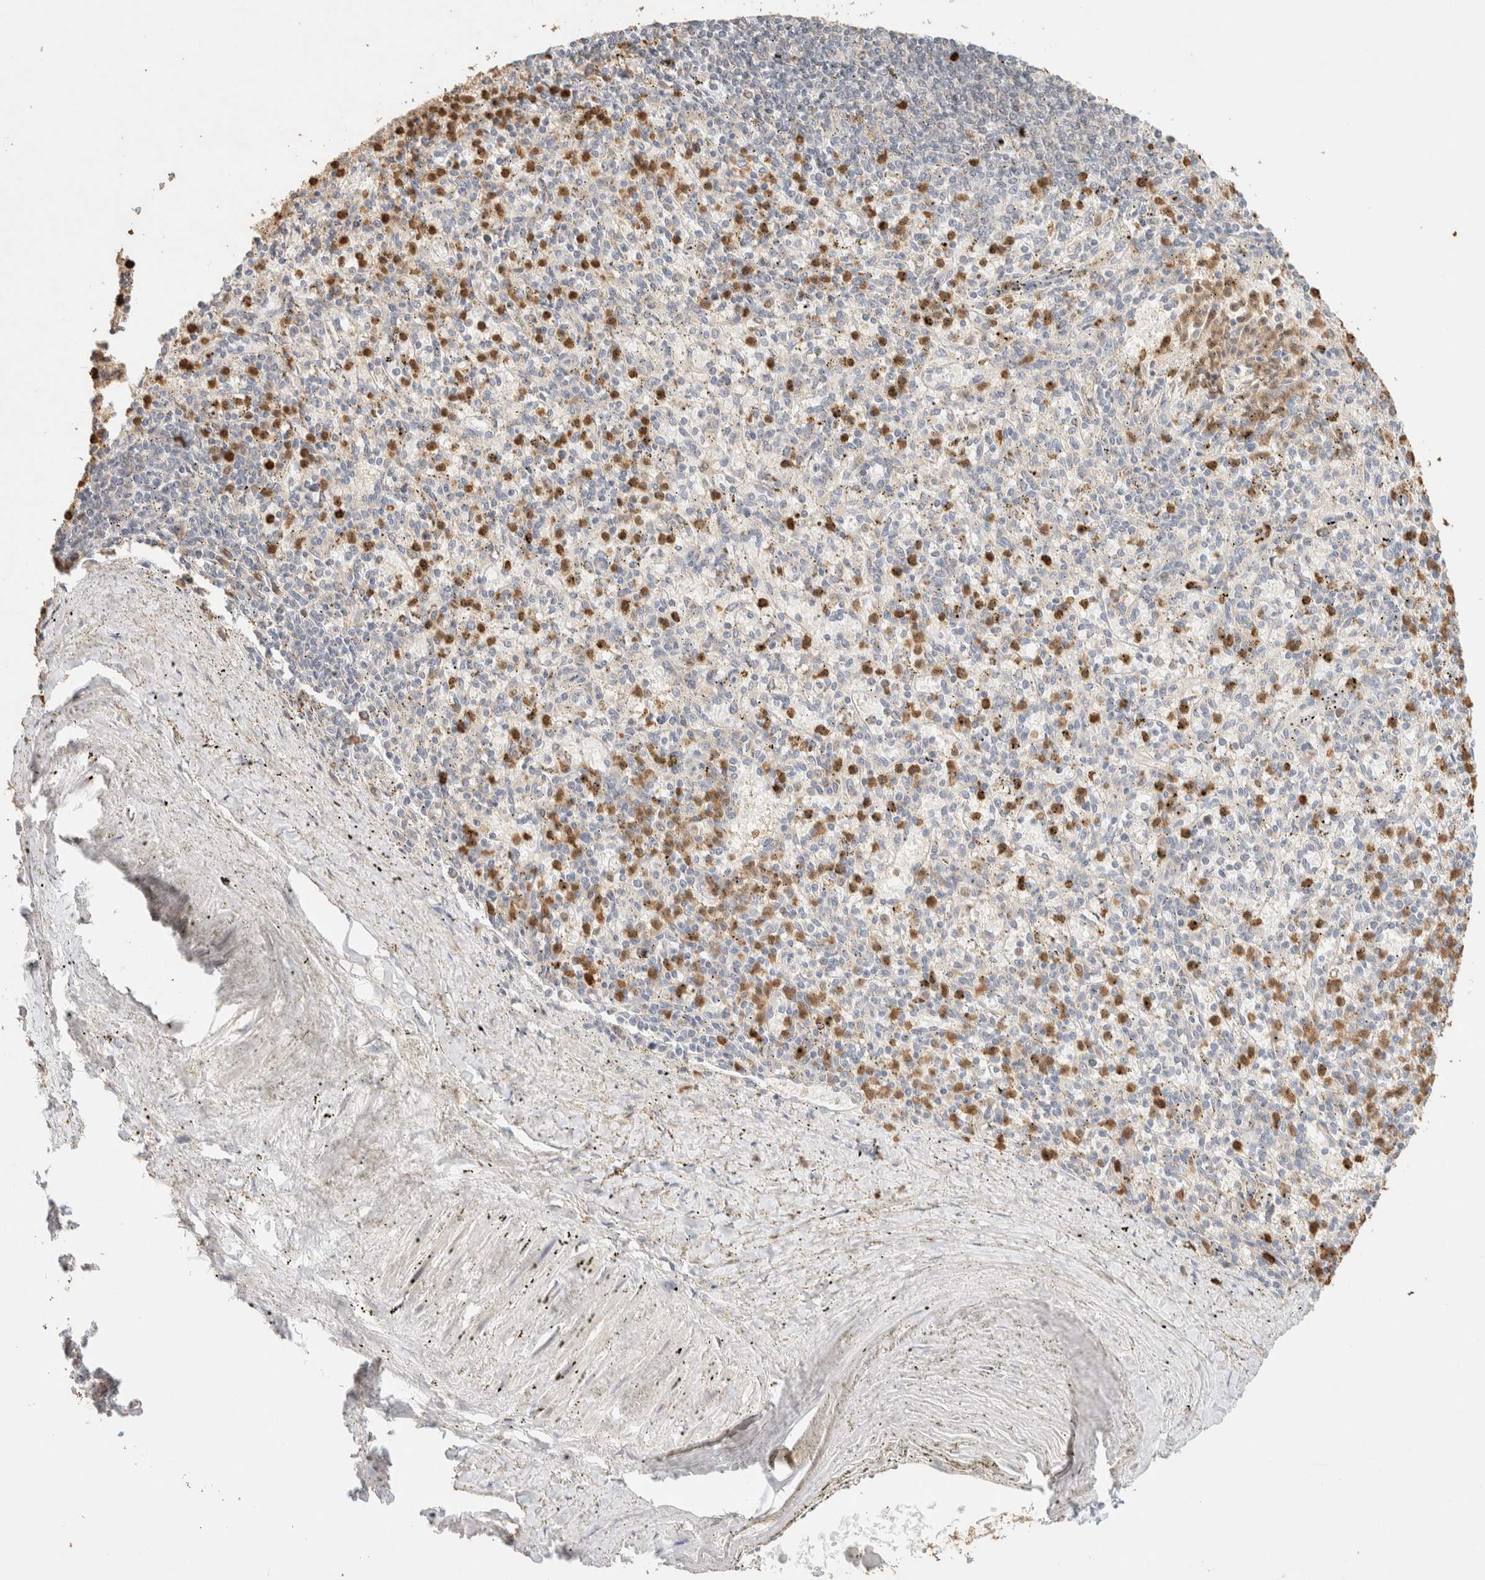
{"staining": {"intensity": "moderate", "quantity": "25%-75%", "location": "cytoplasmic/membranous"}, "tissue": "spleen", "cell_type": "Cells in red pulp", "image_type": "normal", "snomed": [{"axis": "morphology", "description": "Normal tissue, NOS"}, {"axis": "topography", "description": "Spleen"}], "caption": "Moderate cytoplasmic/membranous protein expression is seen in approximately 25%-75% of cells in red pulp in spleen. The protein is stained brown, and the nuclei are stained in blue (DAB (3,3'-diaminobenzidine) IHC with brightfield microscopy, high magnification).", "gene": "TTC3", "patient": {"sex": "male", "age": 72}}